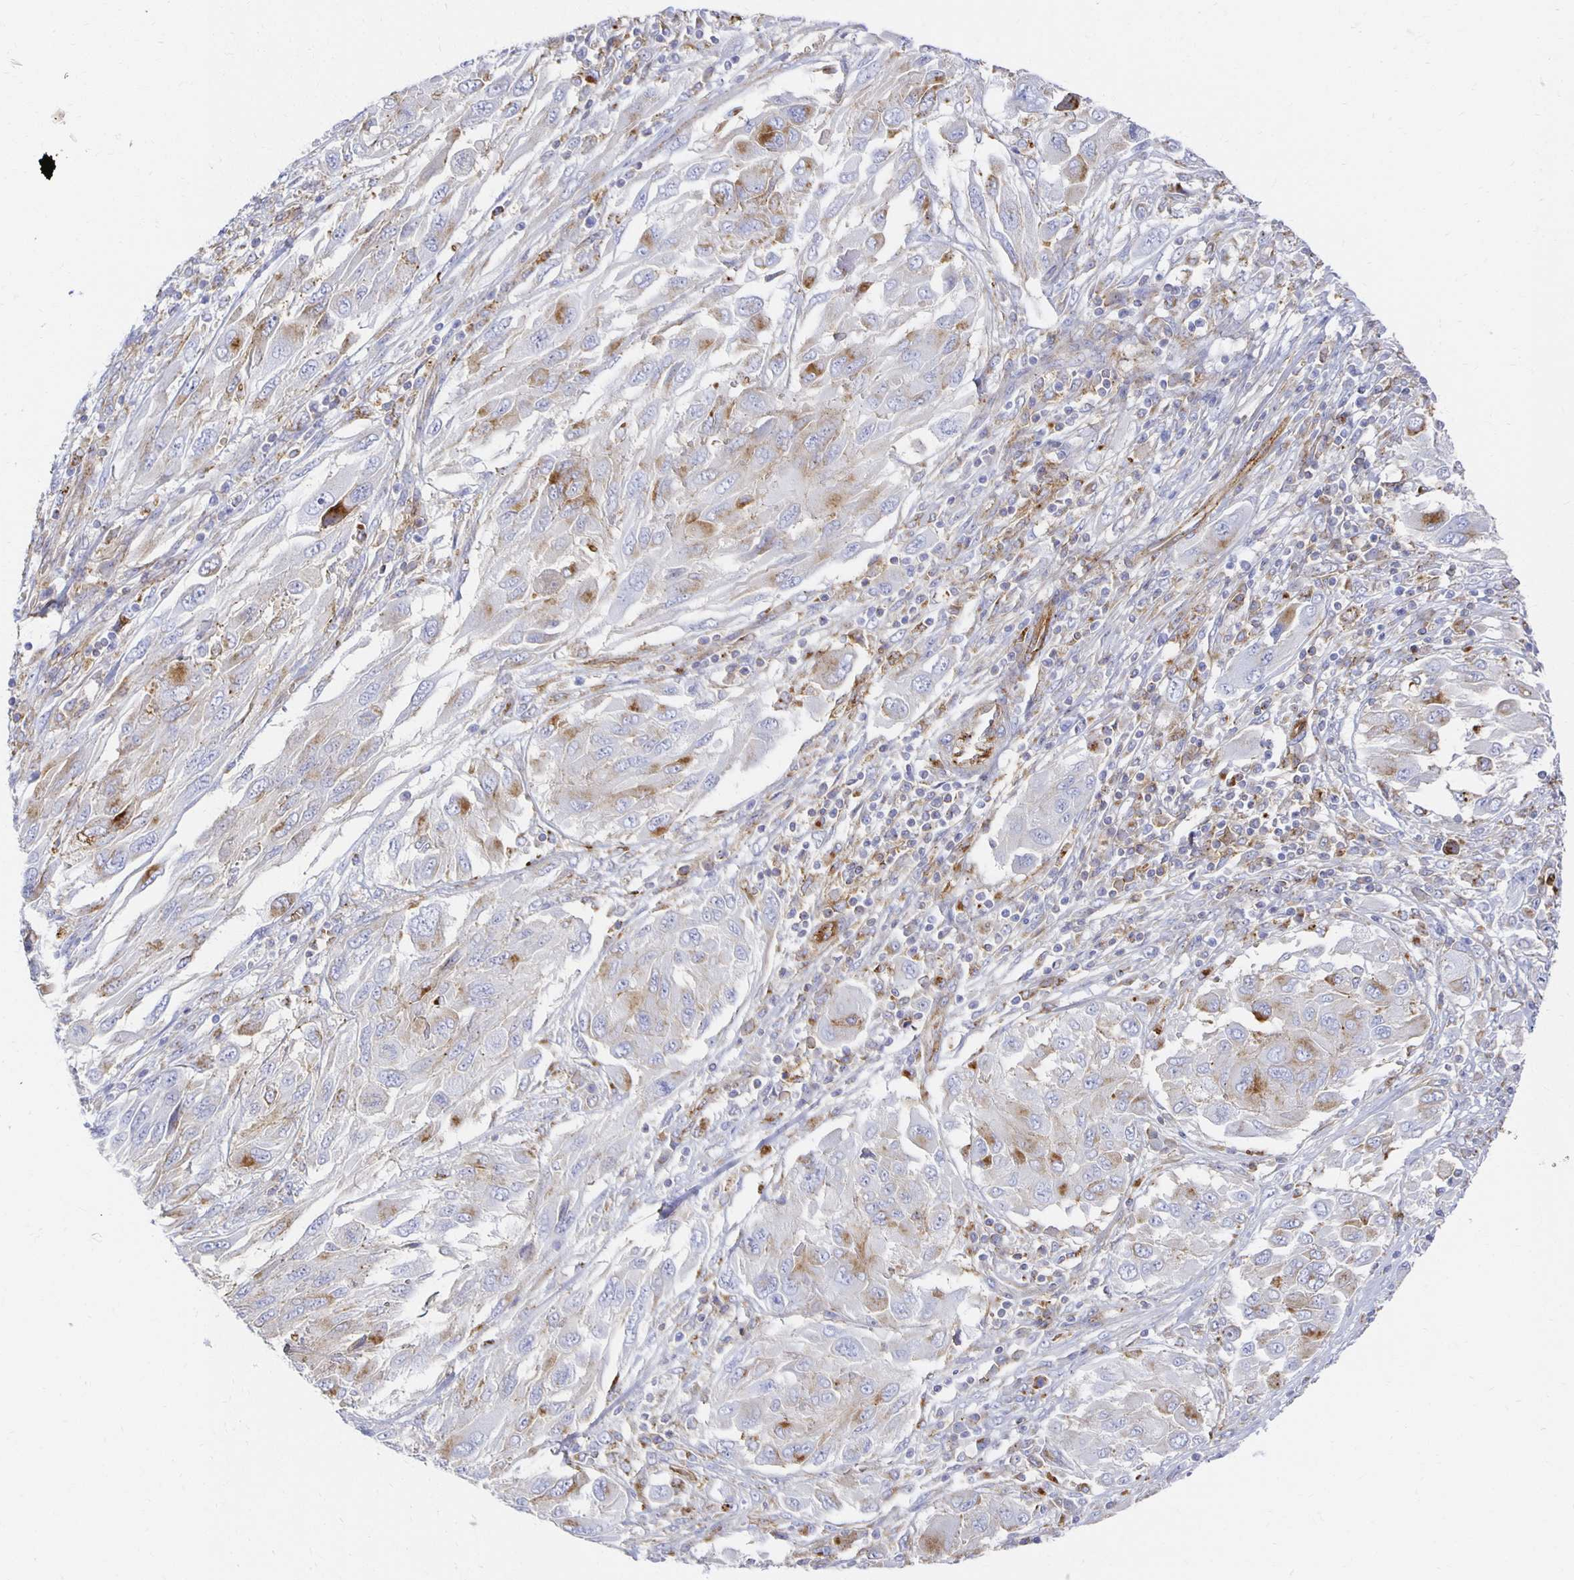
{"staining": {"intensity": "moderate", "quantity": "25%-75%", "location": "cytoplasmic/membranous"}, "tissue": "melanoma", "cell_type": "Tumor cells", "image_type": "cancer", "snomed": [{"axis": "morphology", "description": "Malignant melanoma, NOS"}, {"axis": "topography", "description": "Skin"}], "caption": "Protein positivity by immunohistochemistry reveals moderate cytoplasmic/membranous staining in about 25%-75% of tumor cells in melanoma.", "gene": "TAAR1", "patient": {"sex": "female", "age": 91}}